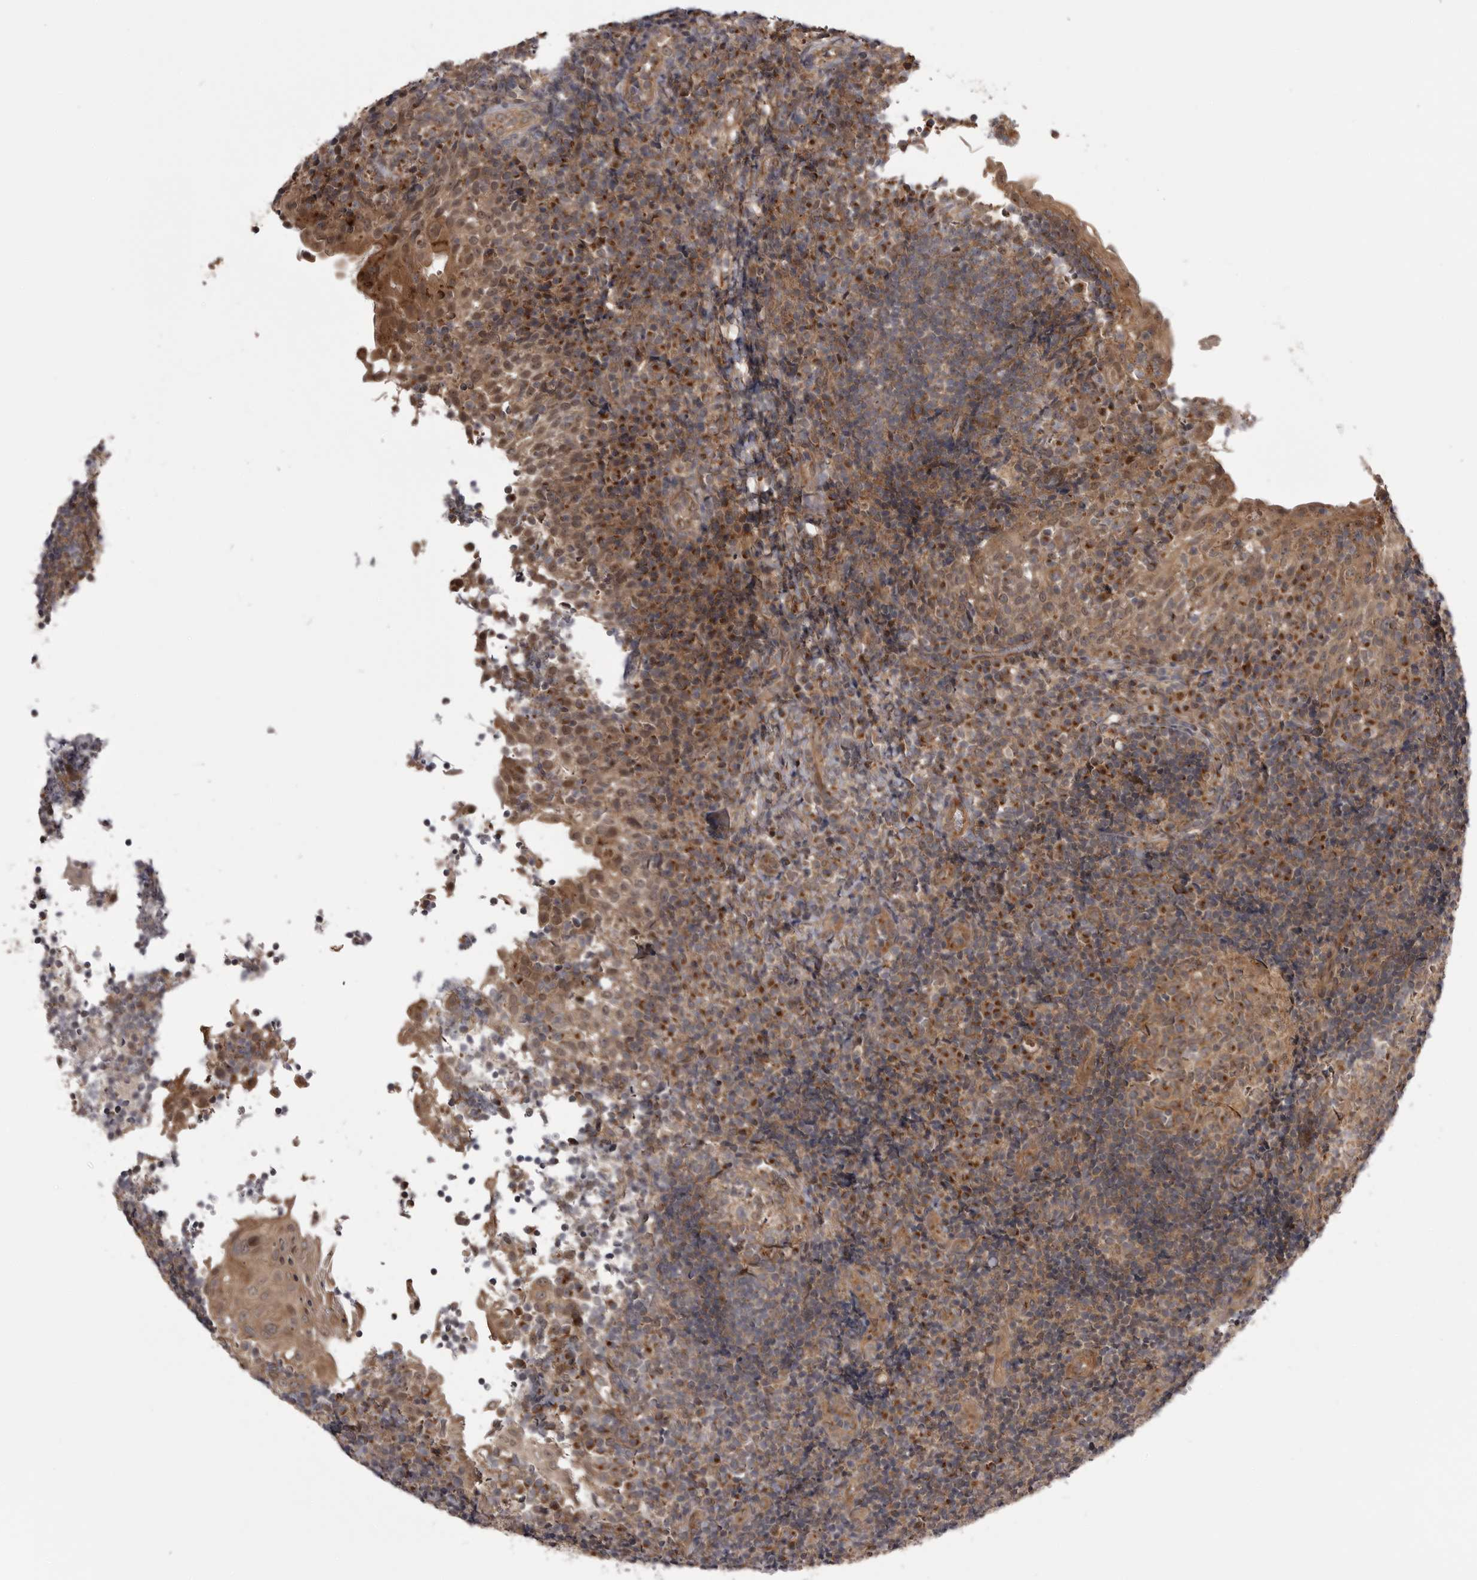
{"staining": {"intensity": "moderate", "quantity": ">75%", "location": "cytoplasmic/membranous"}, "tissue": "tonsil", "cell_type": "Germinal center cells", "image_type": "normal", "snomed": [{"axis": "morphology", "description": "Normal tissue, NOS"}, {"axis": "topography", "description": "Tonsil"}], "caption": "Moderate cytoplasmic/membranous staining for a protein is identified in about >75% of germinal center cells of normal tonsil using IHC.", "gene": "PDCL", "patient": {"sex": "female", "age": 40}}